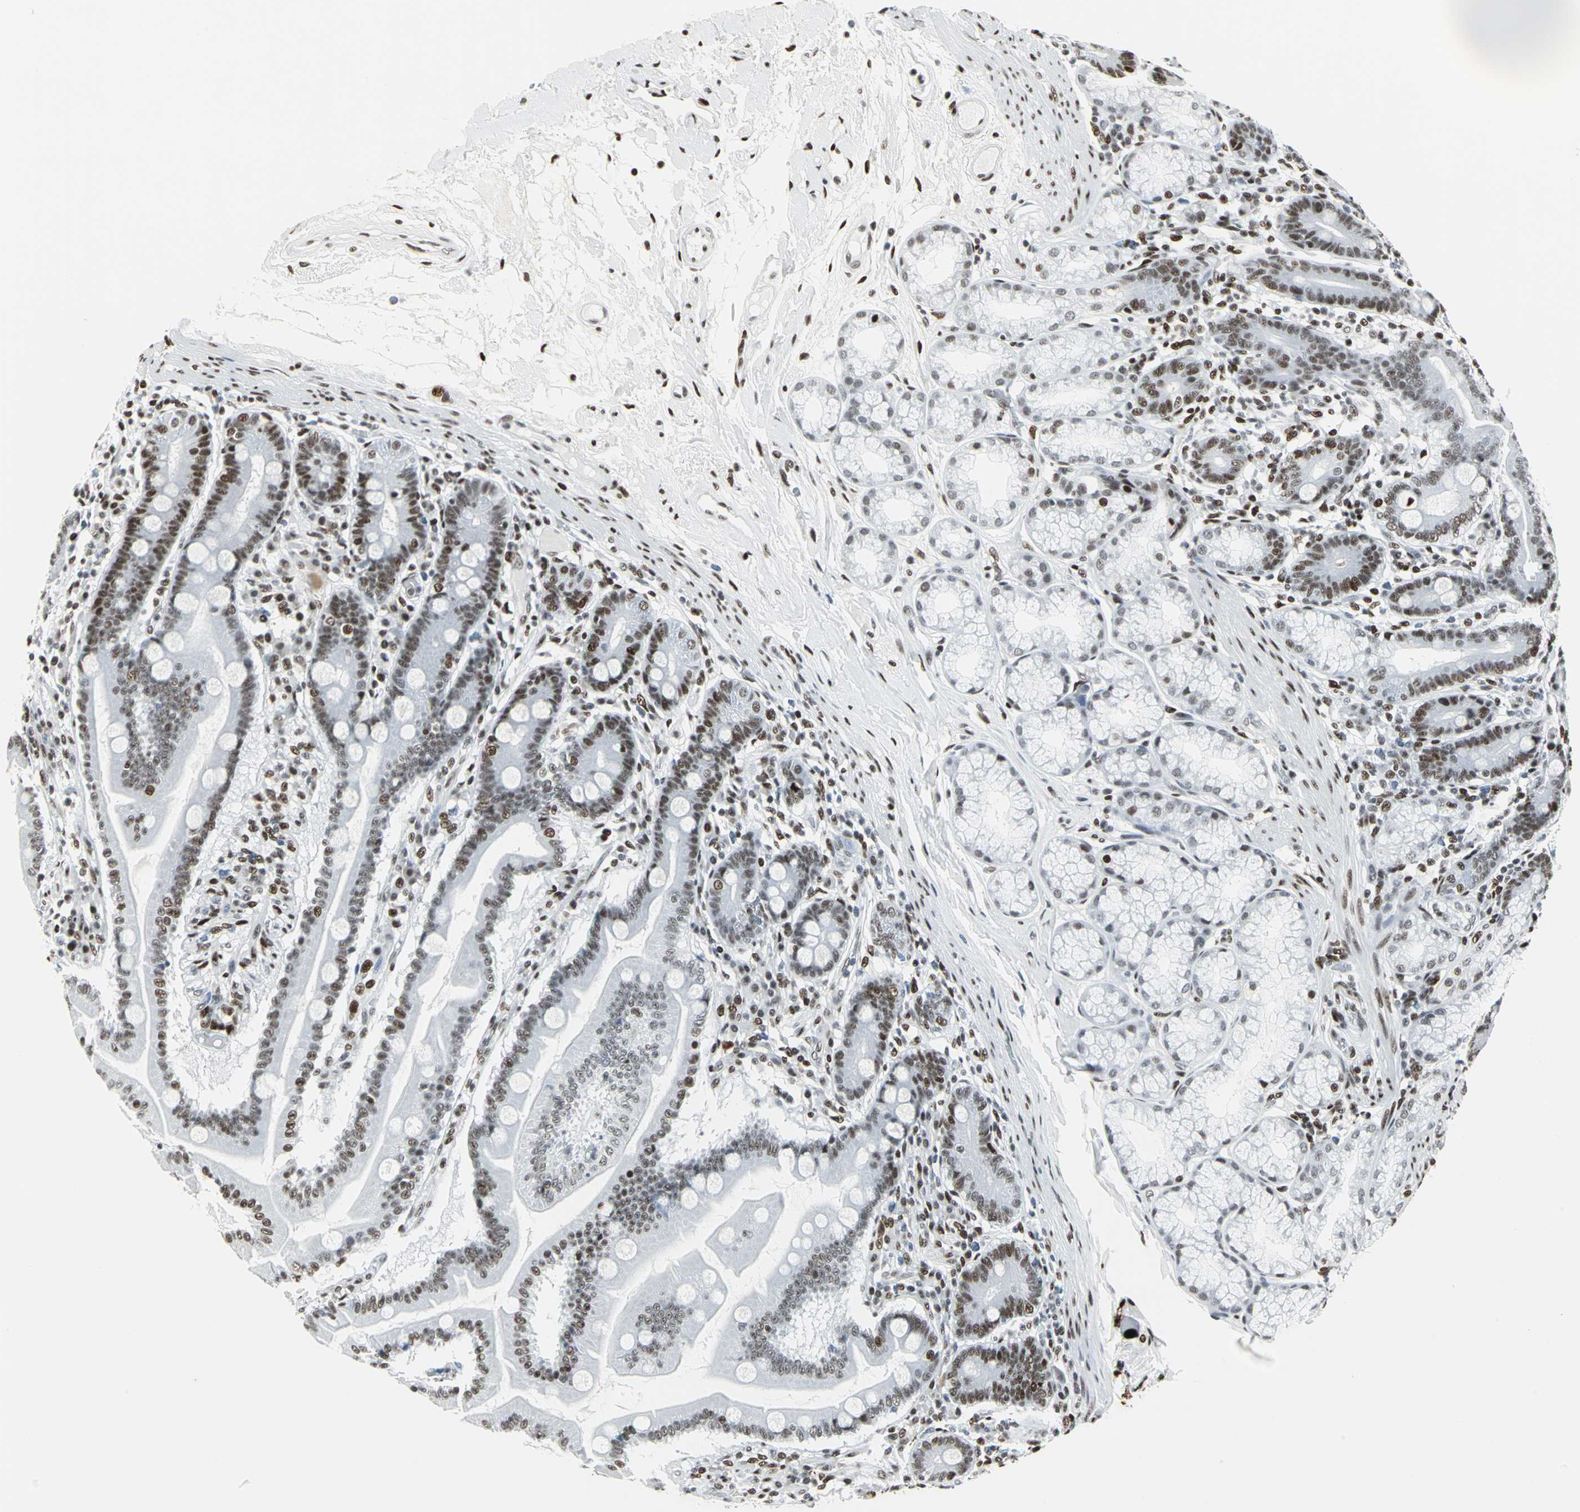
{"staining": {"intensity": "strong", "quantity": ">75%", "location": "nuclear"}, "tissue": "duodenum", "cell_type": "Glandular cells", "image_type": "normal", "snomed": [{"axis": "morphology", "description": "Normal tissue, NOS"}, {"axis": "topography", "description": "Duodenum"}], "caption": "Glandular cells demonstrate strong nuclear positivity in about >75% of cells in normal duodenum.", "gene": "HDAC2", "patient": {"sex": "female", "age": 64}}